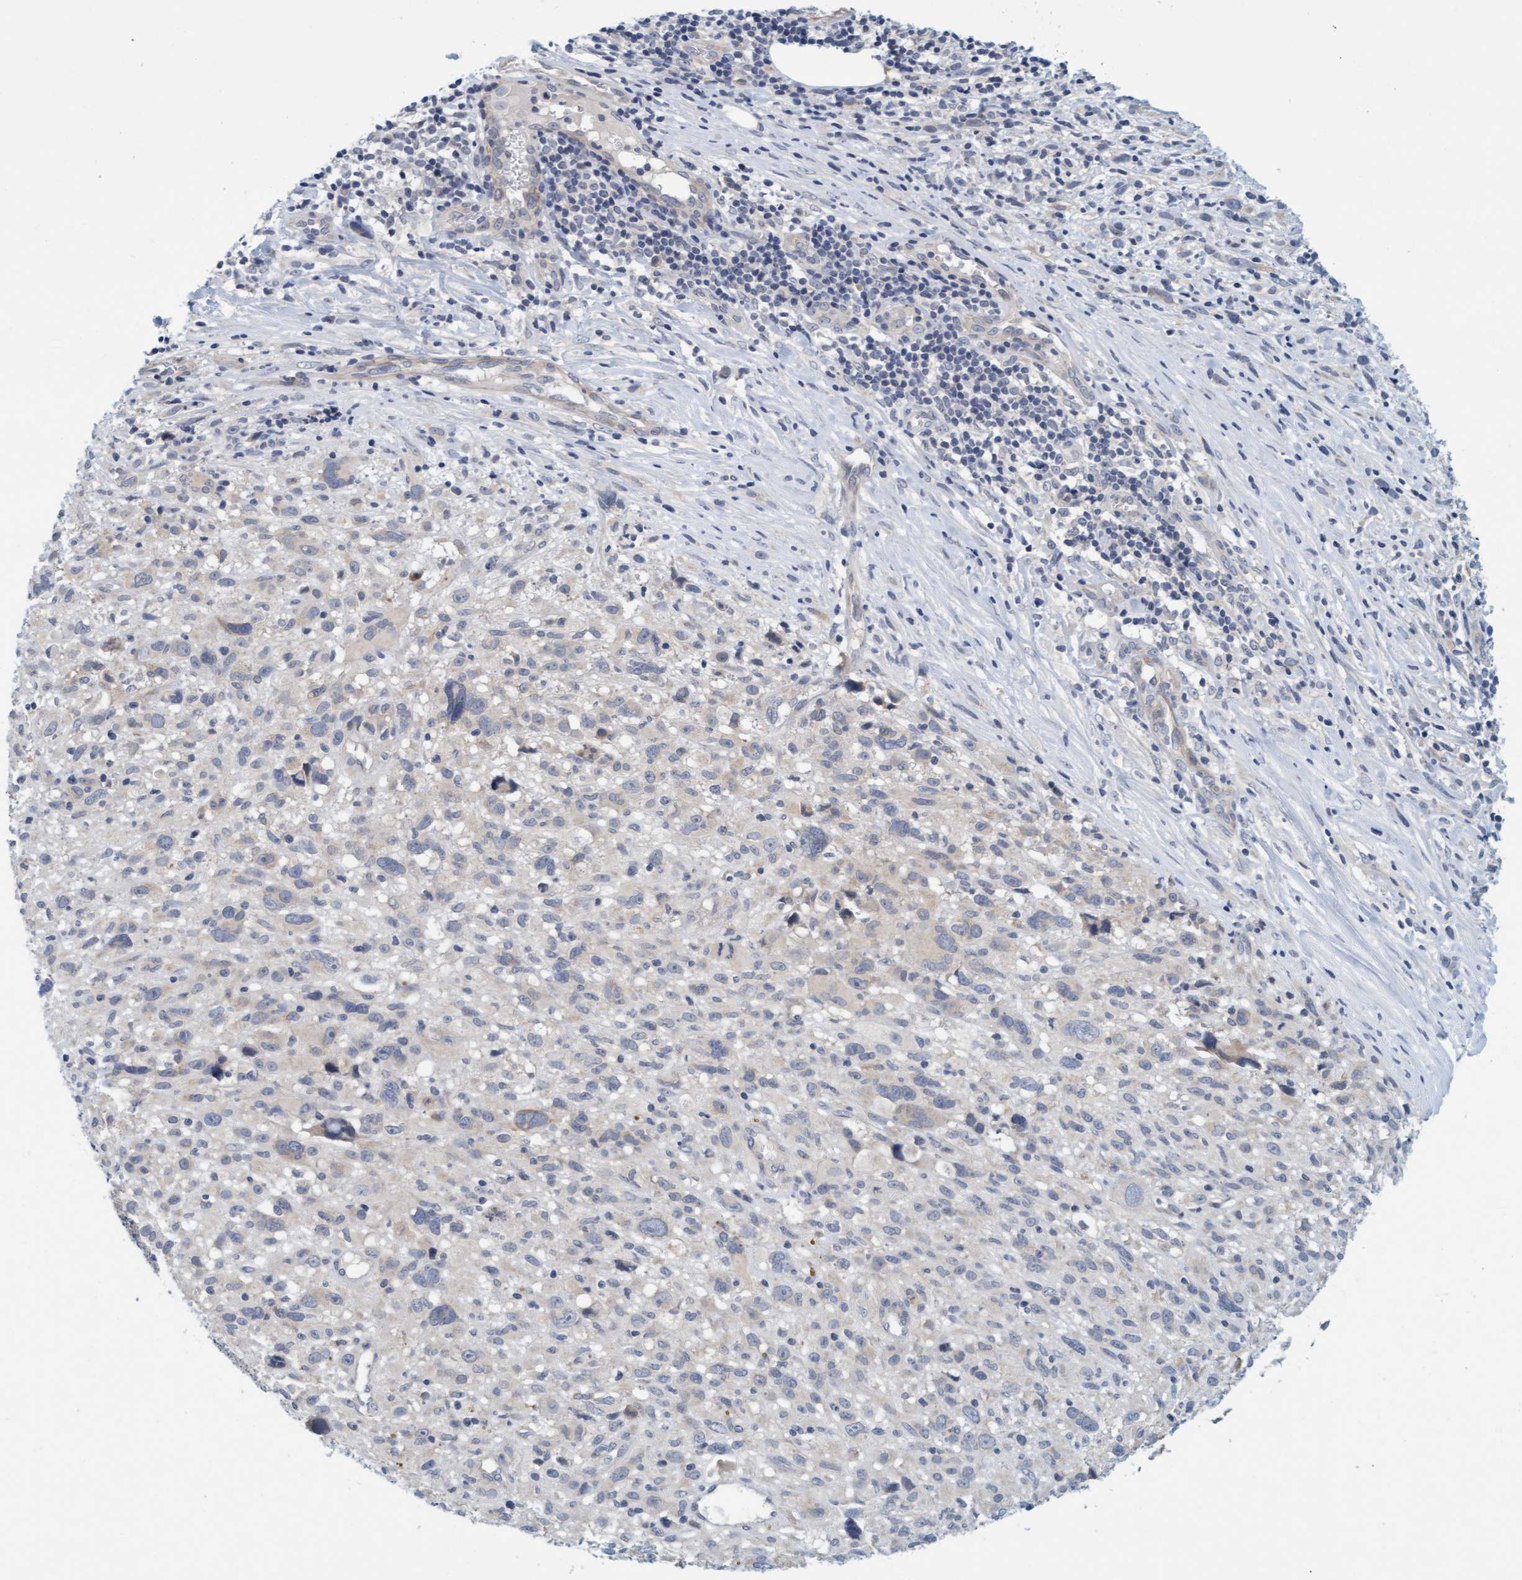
{"staining": {"intensity": "negative", "quantity": "none", "location": "none"}, "tissue": "melanoma", "cell_type": "Tumor cells", "image_type": "cancer", "snomed": [{"axis": "morphology", "description": "Malignant melanoma, NOS"}, {"axis": "topography", "description": "Skin"}], "caption": "DAB immunohistochemical staining of malignant melanoma demonstrates no significant positivity in tumor cells.", "gene": "TSTD2", "patient": {"sex": "female", "age": 55}}